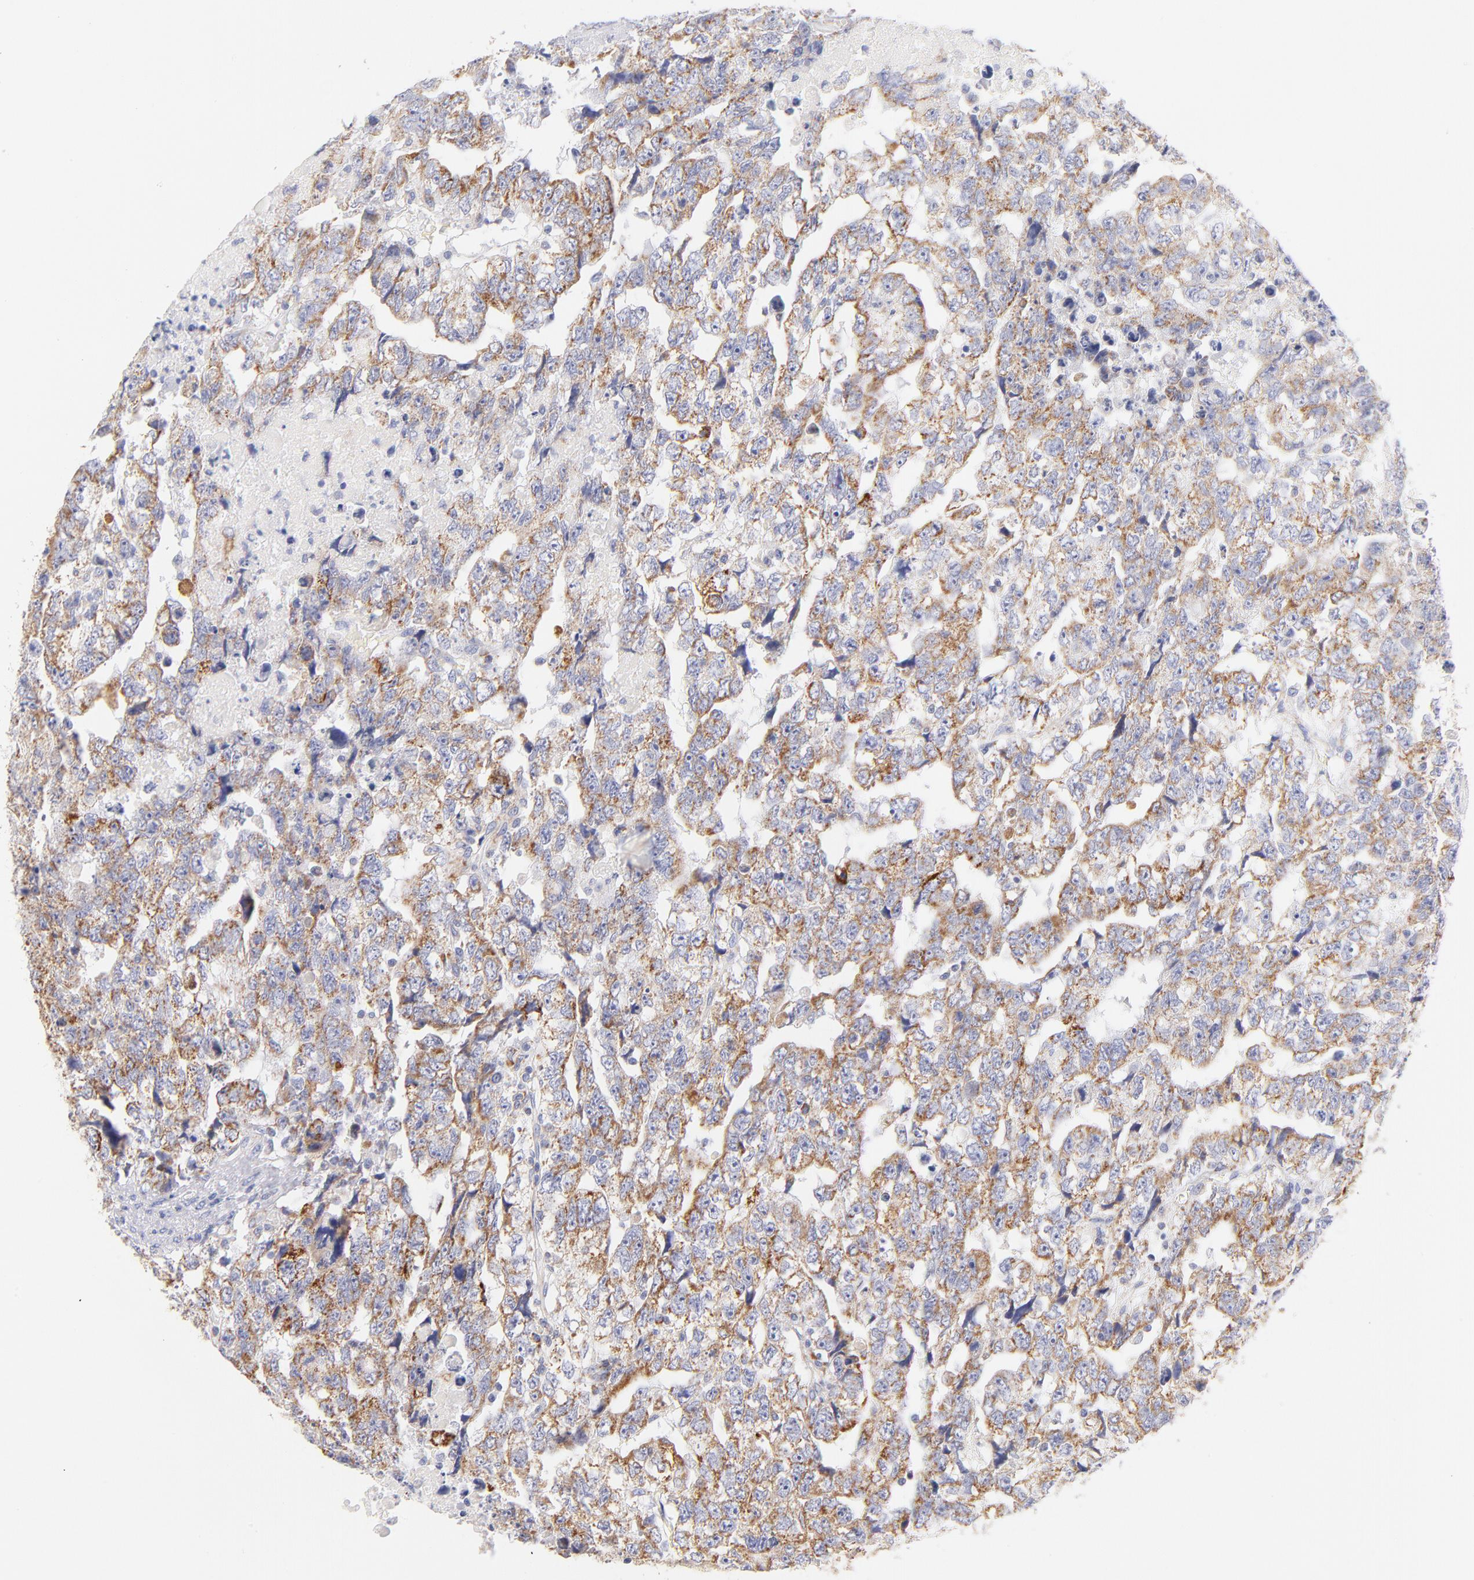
{"staining": {"intensity": "moderate", "quantity": ">75%", "location": "cytoplasmic/membranous"}, "tissue": "testis cancer", "cell_type": "Tumor cells", "image_type": "cancer", "snomed": [{"axis": "morphology", "description": "Carcinoma, Embryonal, NOS"}, {"axis": "topography", "description": "Testis"}], "caption": "A high-resolution photomicrograph shows immunohistochemistry staining of embryonal carcinoma (testis), which shows moderate cytoplasmic/membranous staining in approximately >75% of tumor cells. (DAB IHC, brown staining for protein, blue staining for nuclei).", "gene": "AIFM1", "patient": {"sex": "male", "age": 36}}